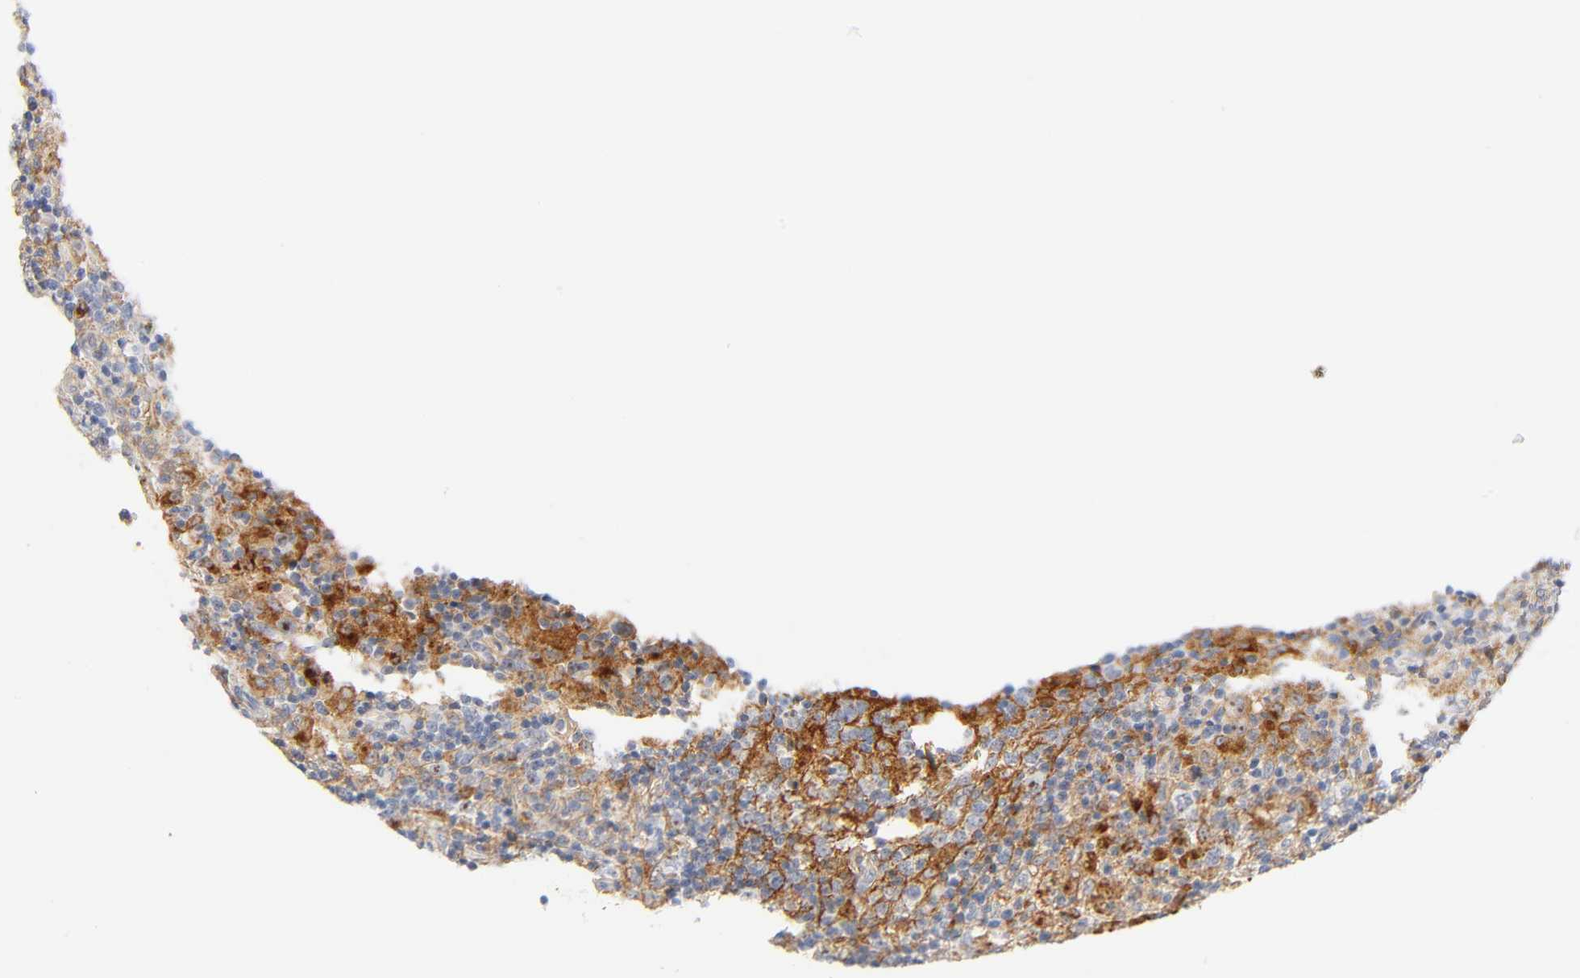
{"staining": {"intensity": "moderate", "quantity": "25%-75%", "location": "cytoplasmic/membranous"}, "tissue": "lymphoma", "cell_type": "Tumor cells", "image_type": "cancer", "snomed": [{"axis": "morphology", "description": "Hodgkin's disease, NOS"}, {"axis": "topography", "description": "Lymph node"}], "caption": "Immunohistochemistry image of neoplastic tissue: human Hodgkin's disease stained using IHC exhibits medium levels of moderate protein expression localized specifically in the cytoplasmic/membranous of tumor cells, appearing as a cytoplasmic/membranous brown color.", "gene": "PLD1", "patient": {"sex": "male", "age": 65}}